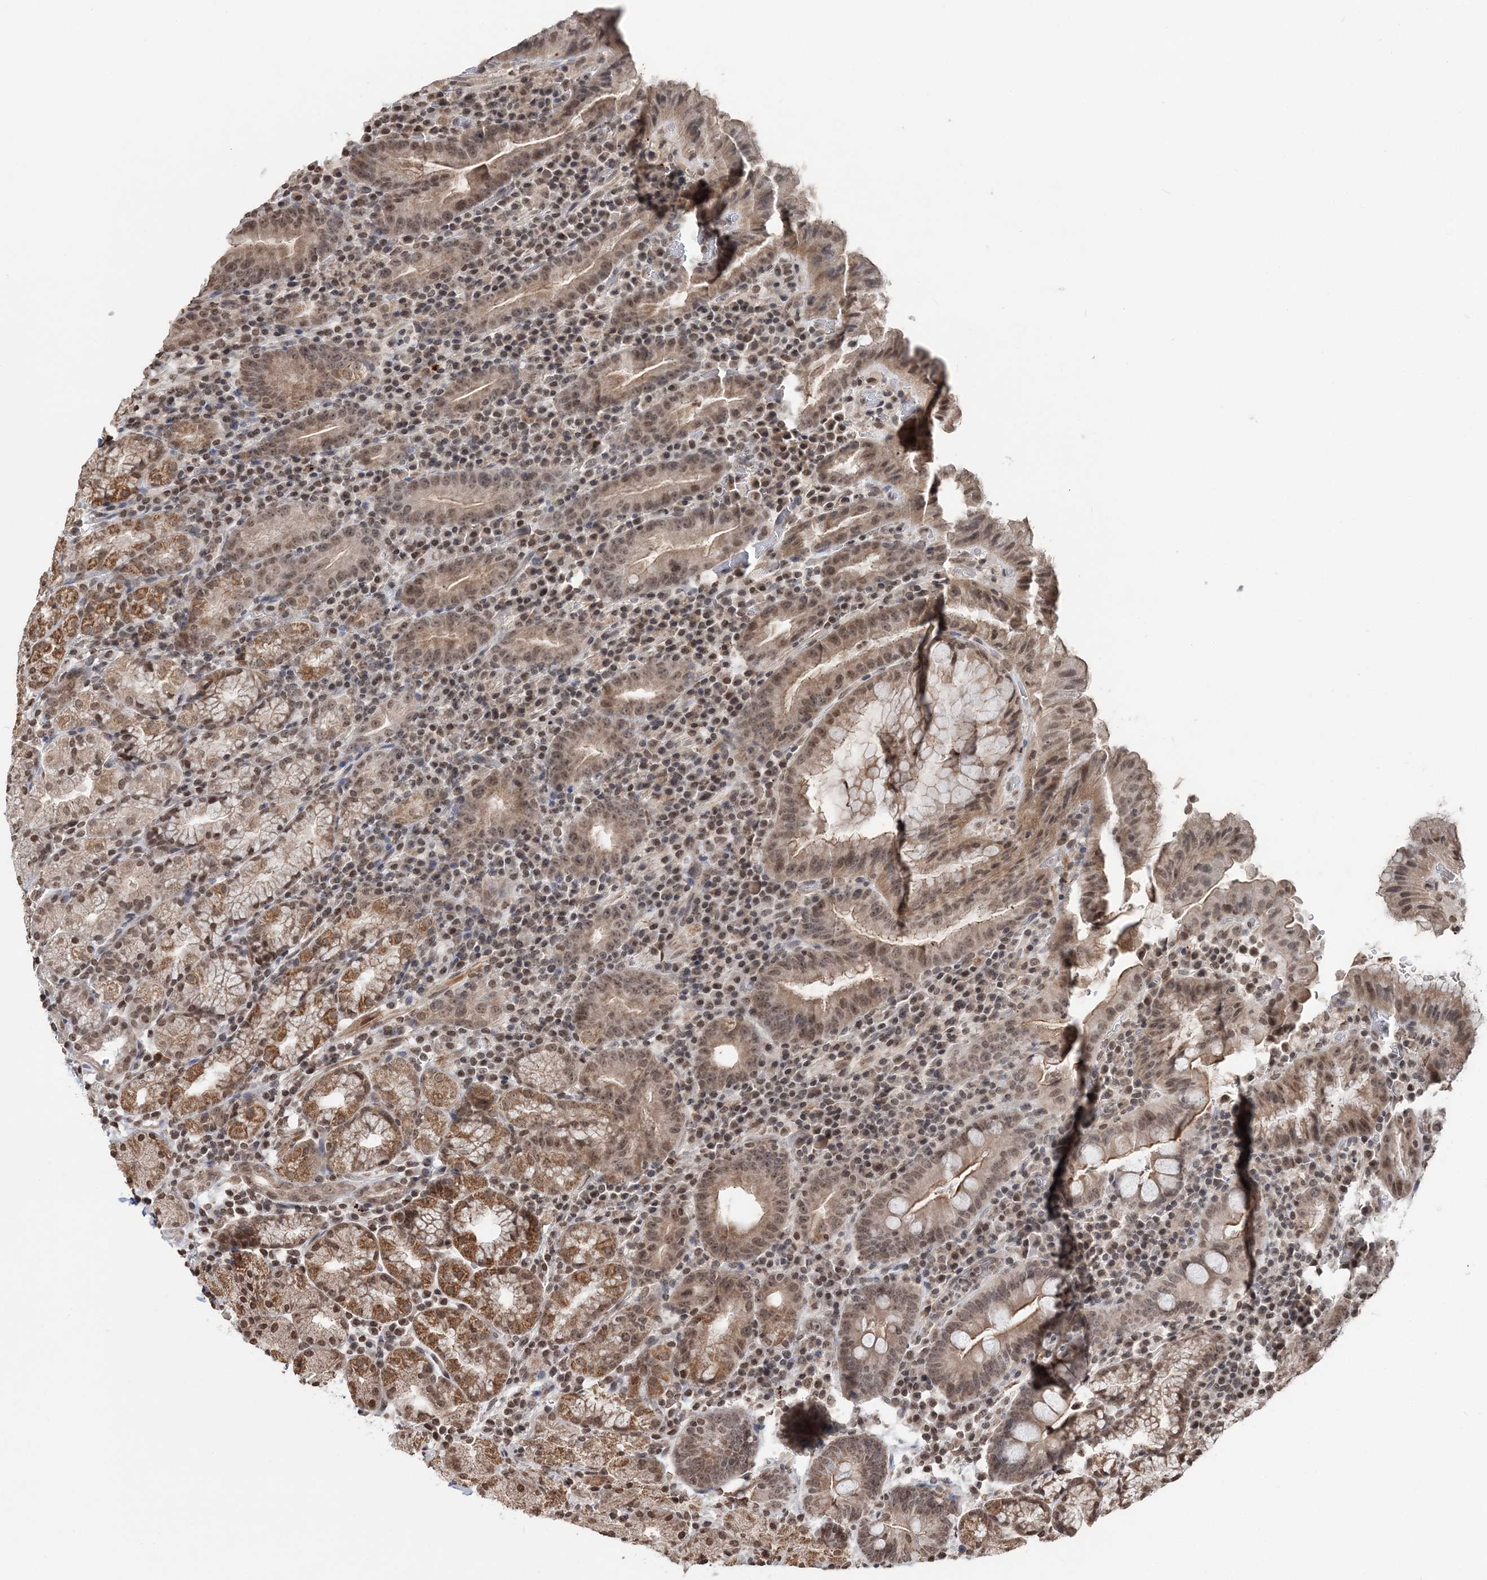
{"staining": {"intensity": "moderate", "quantity": ">75%", "location": "cytoplasmic/membranous,nuclear"}, "tissue": "stomach", "cell_type": "Glandular cells", "image_type": "normal", "snomed": [{"axis": "morphology", "description": "Normal tissue, NOS"}, {"axis": "morphology", "description": "Inflammation, NOS"}, {"axis": "topography", "description": "Stomach"}], "caption": "IHC (DAB (3,3'-diaminobenzidine)) staining of benign human stomach exhibits moderate cytoplasmic/membranous,nuclear protein expression in about >75% of glandular cells.", "gene": "SOWAHB", "patient": {"sex": "male", "age": 79}}